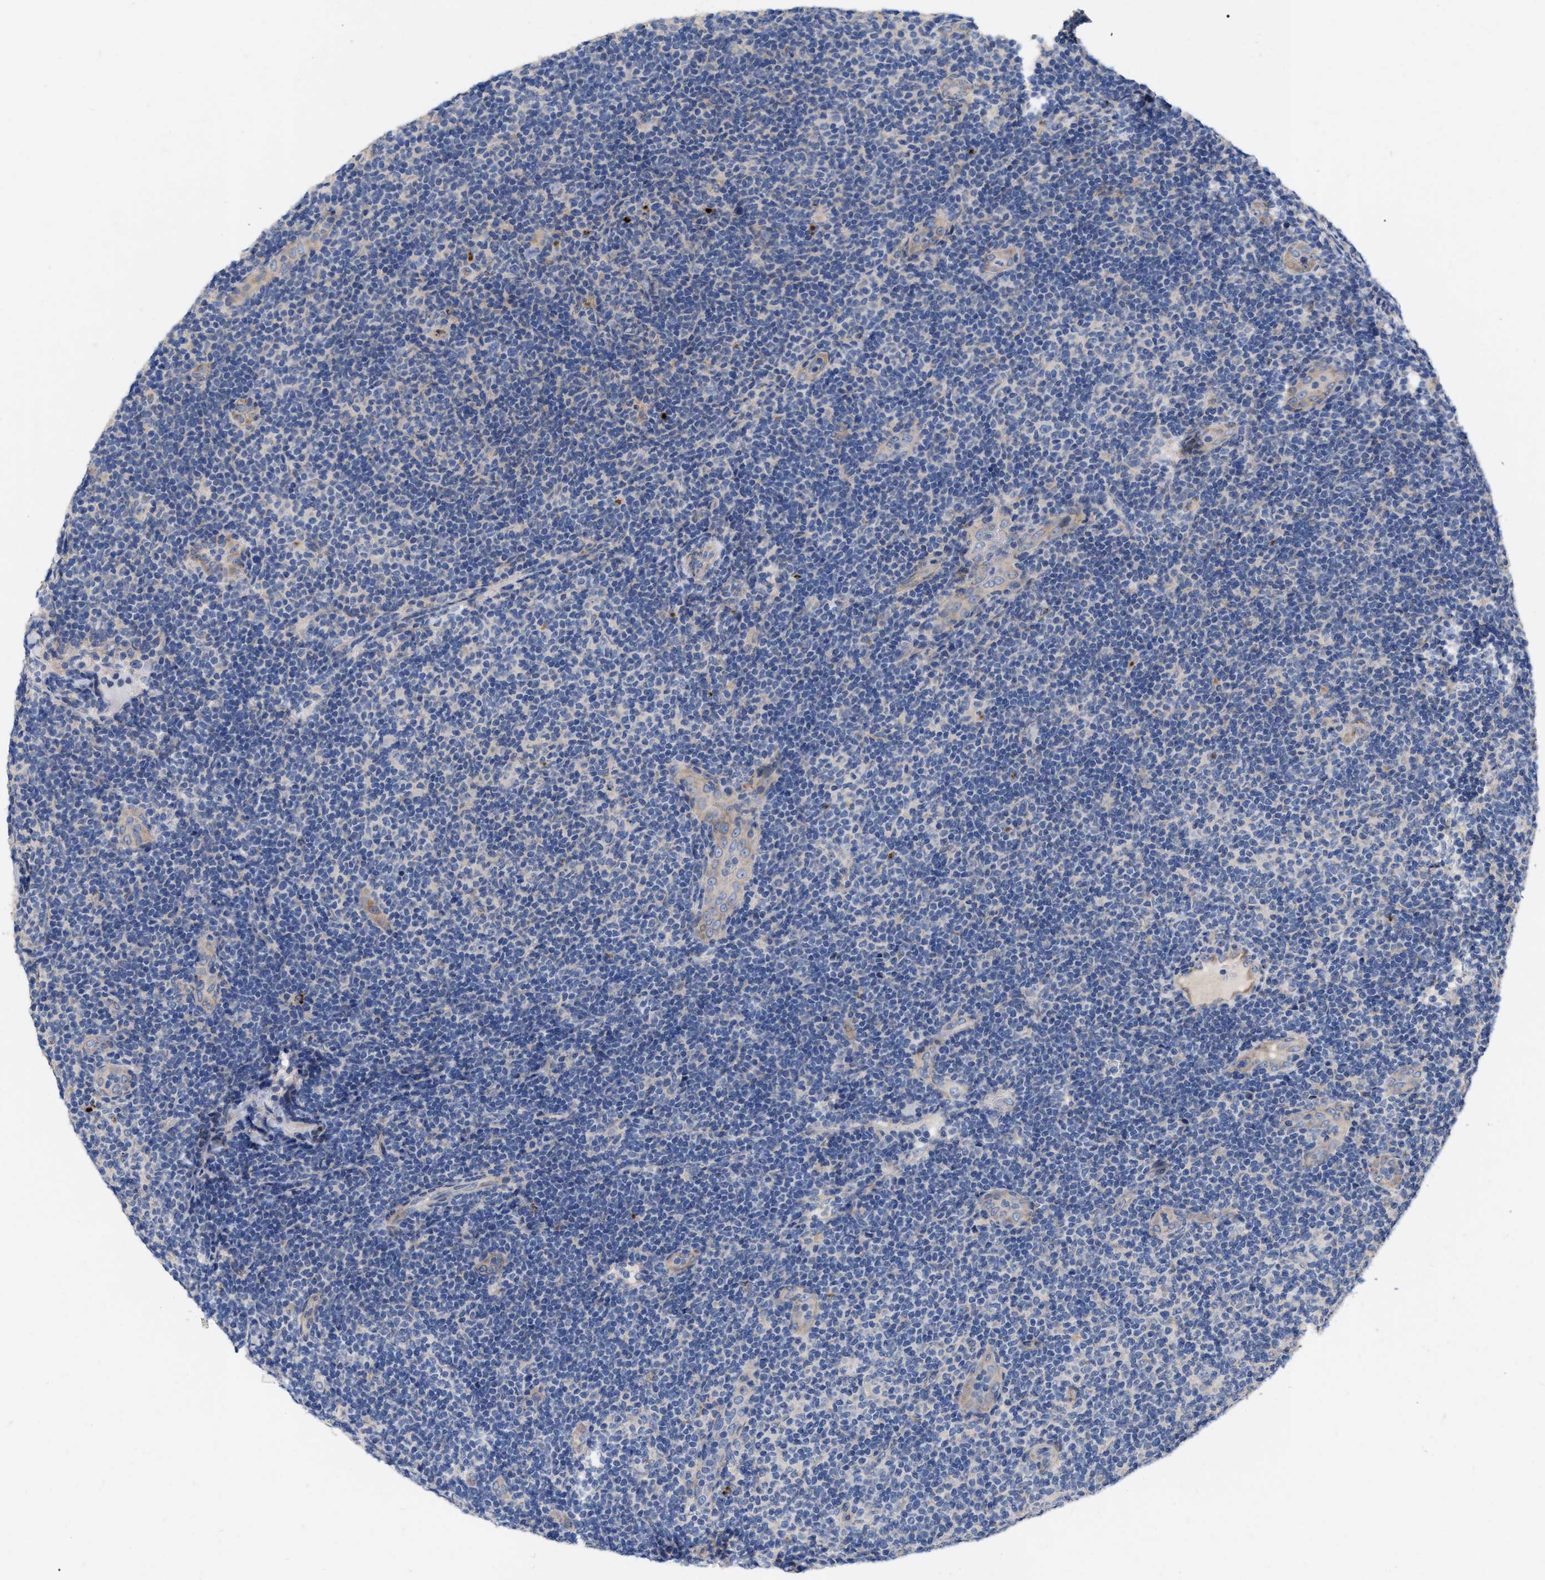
{"staining": {"intensity": "negative", "quantity": "none", "location": "none"}, "tissue": "lymphoma", "cell_type": "Tumor cells", "image_type": "cancer", "snomed": [{"axis": "morphology", "description": "Malignant lymphoma, non-Hodgkin's type, Low grade"}, {"axis": "topography", "description": "Lymph node"}], "caption": "Immunohistochemical staining of lymphoma demonstrates no significant positivity in tumor cells. The staining is performed using DAB (3,3'-diaminobenzidine) brown chromogen with nuclei counter-stained in using hematoxylin.", "gene": "MLST8", "patient": {"sex": "male", "age": 83}}